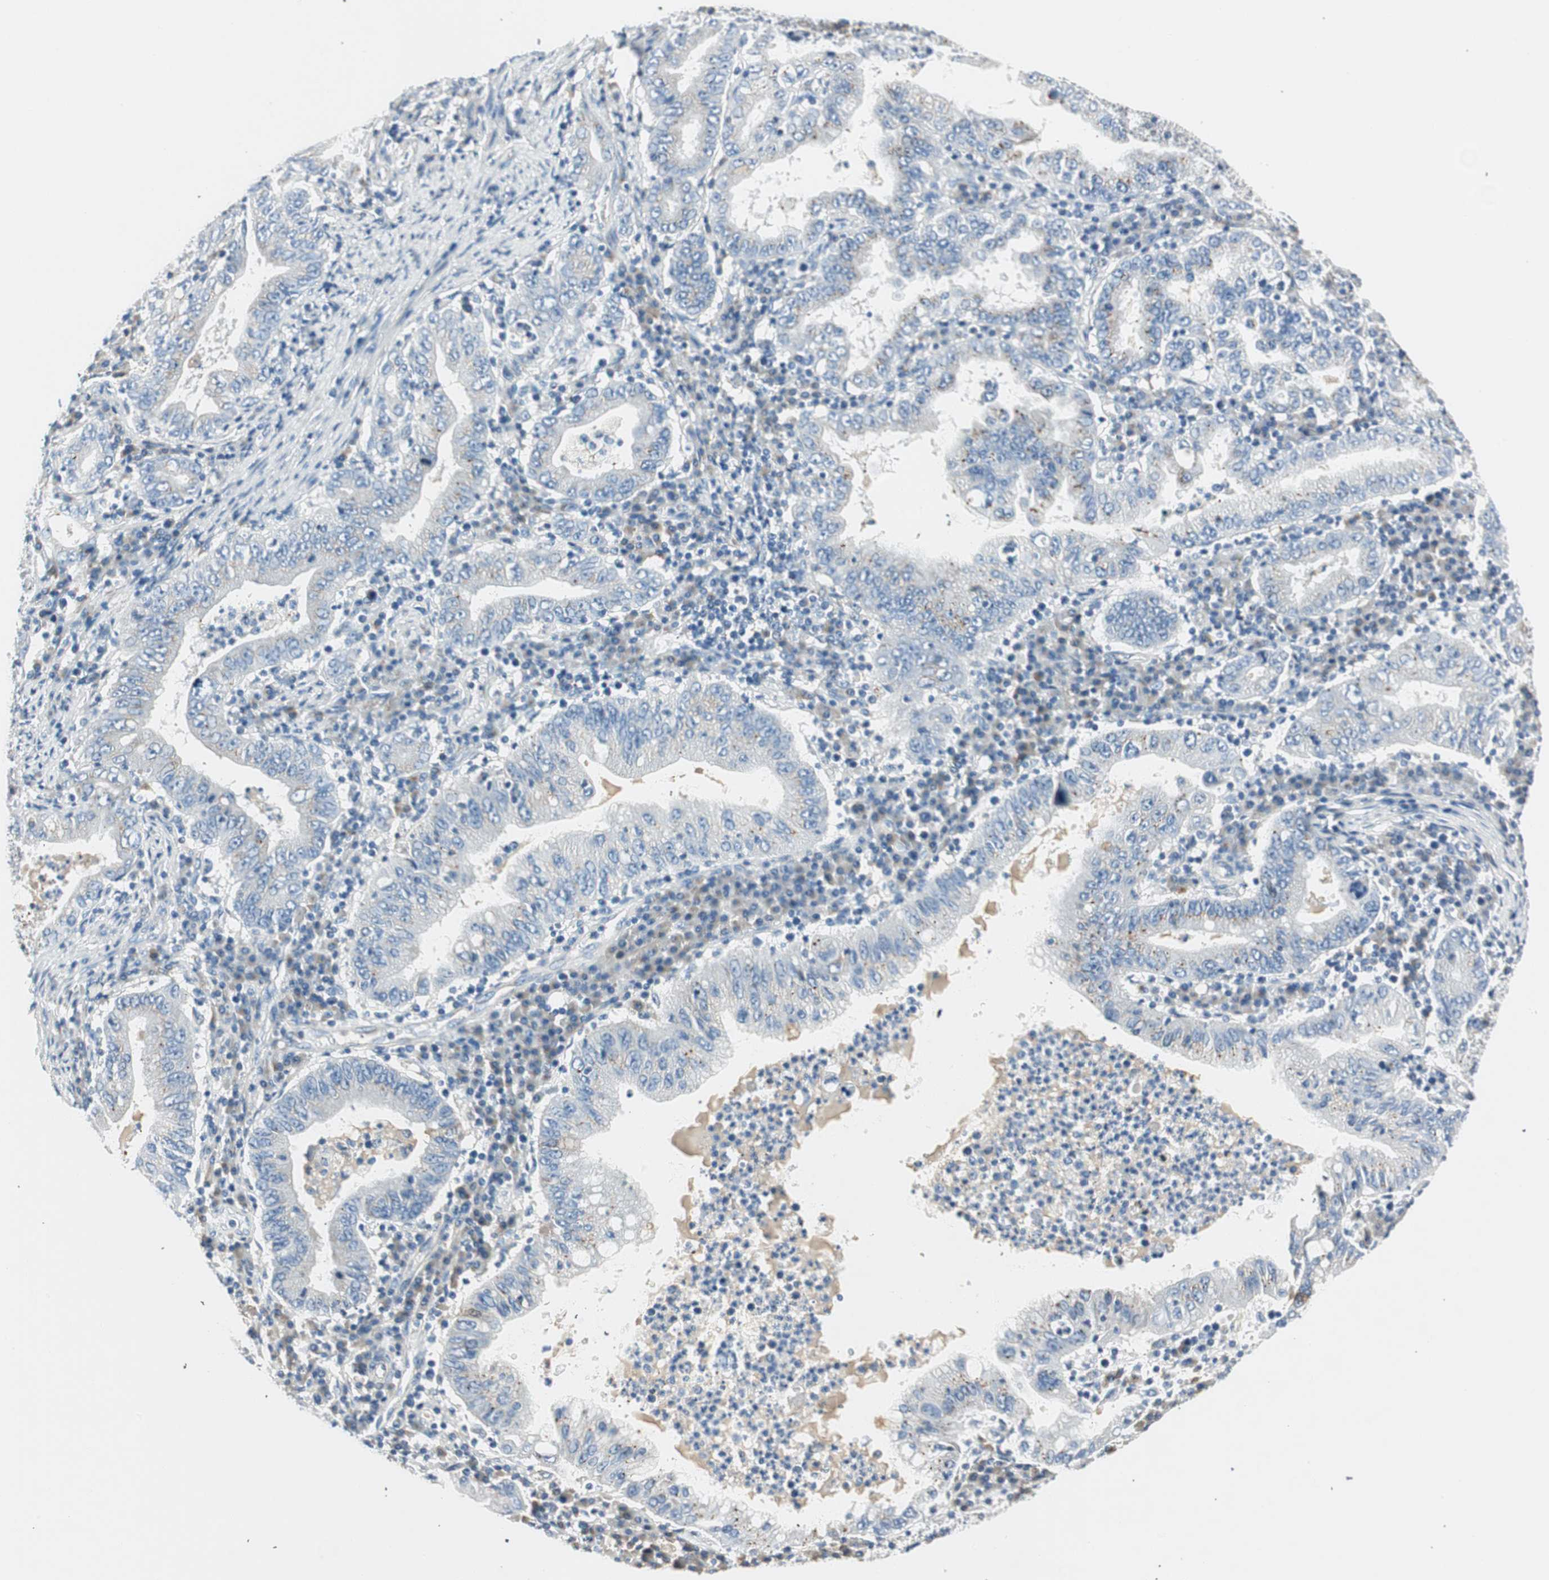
{"staining": {"intensity": "negative", "quantity": "none", "location": "none"}, "tissue": "stomach cancer", "cell_type": "Tumor cells", "image_type": "cancer", "snomed": [{"axis": "morphology", "description": "Normal tissue, NOS"}, {"axis": "morphology", "description": "Adenocarcinoma, NOS"}, {"axis": "topography", "description": "Esophagus"}, {"axis": "topography", "description": "Stomach, upper"}, {"axis": "topography", "description": "Peripheral nerve tissue"}], "caption": "Photomicrograph shows no significant protein expression in tumor cells of stomach cancer (adenocarcinoma).", "gene": "TMF1", "patient": {"sex": "male", "age": 62}}